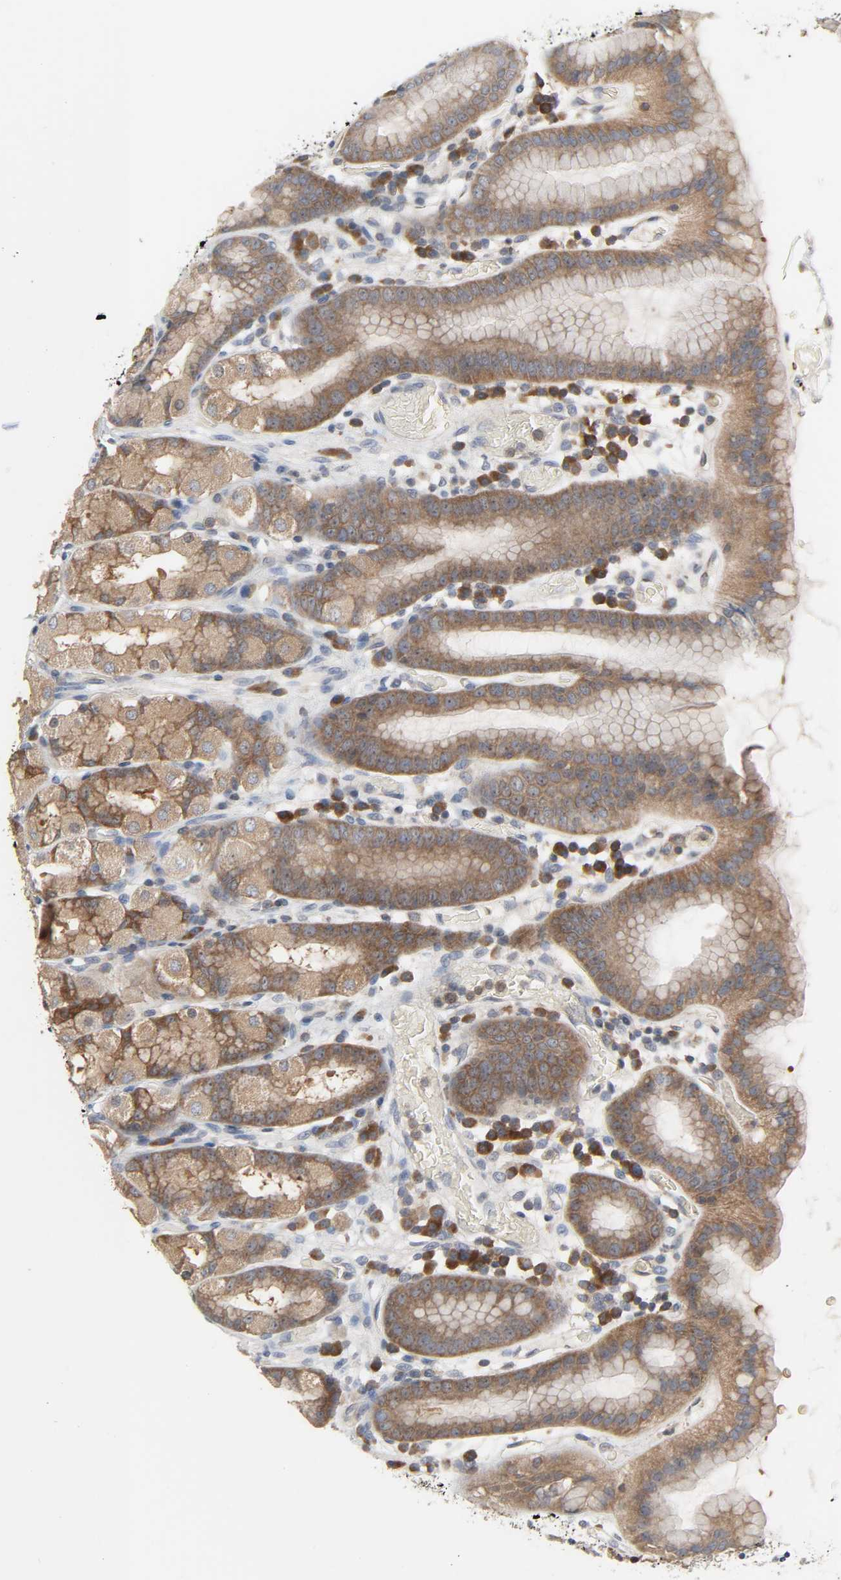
{"staining": {"intensity": "strong", "quantity": ">75%", "location": "cytoplasmic/membranous"}, "tissue": "stomach", "cell_type": "Glandular cells", "image_type": "normal", "snomed": [{"axis": "morphology", "description": "Normal tissue, NOS"}, {"axis": "topography", "description": "Stomach, upper"}], "caption": "This image shows benign stomach stained with IHC to label a protein in brown. The cytoplasmic/membranous of glandular cells show strong positivity for the protein. Nuclei are counter-stained blue.", "gene": "PLEKHA2", "patient": {"sex": "male", "age": 68}}